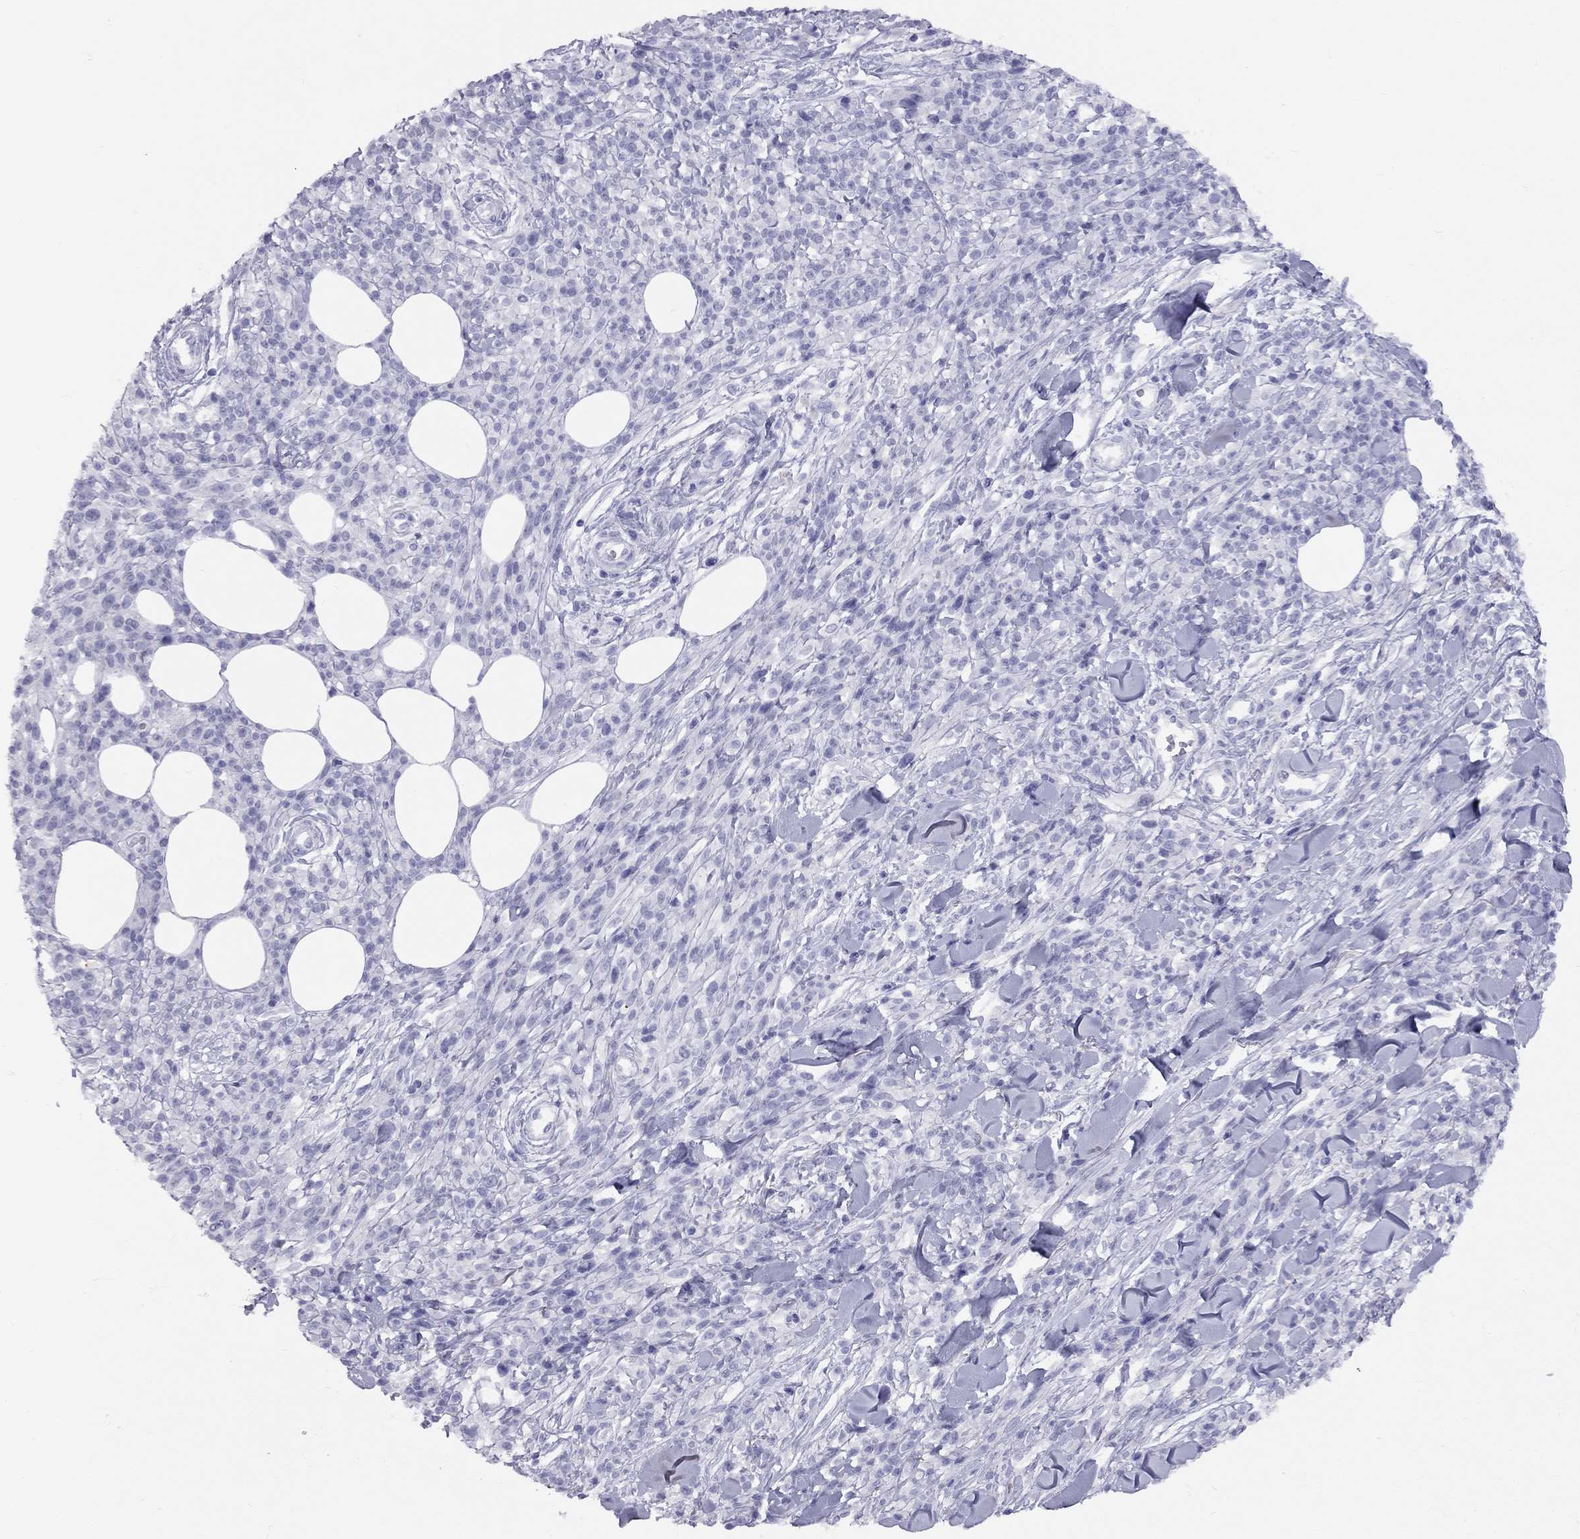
{"staining": {"intensity": "negative", "quantity": "none", "location": "none"}, "tissue": "melanoma", "cell_type": "Tumor cells", "image_type": "cancer", "snomed": [{"axis": "morphology", "description": "Malignant melanoma, NOS"}, {"axis": "topography", "description": "Skin"}, {"axis": "topography", "description": "Skin of trunk"}], "caption": "The histopathology image reveals no staining of tumor cells in melanoma. The staining was performed using DAB (3,3'-diaminobenzidine) to visualize the protein expression in brown, while the nuclei were stained in blue with hematoxylin (Magnification: 20x).", "gene": "FSCN3", "patient": {"sex": "male", "age": 74}}